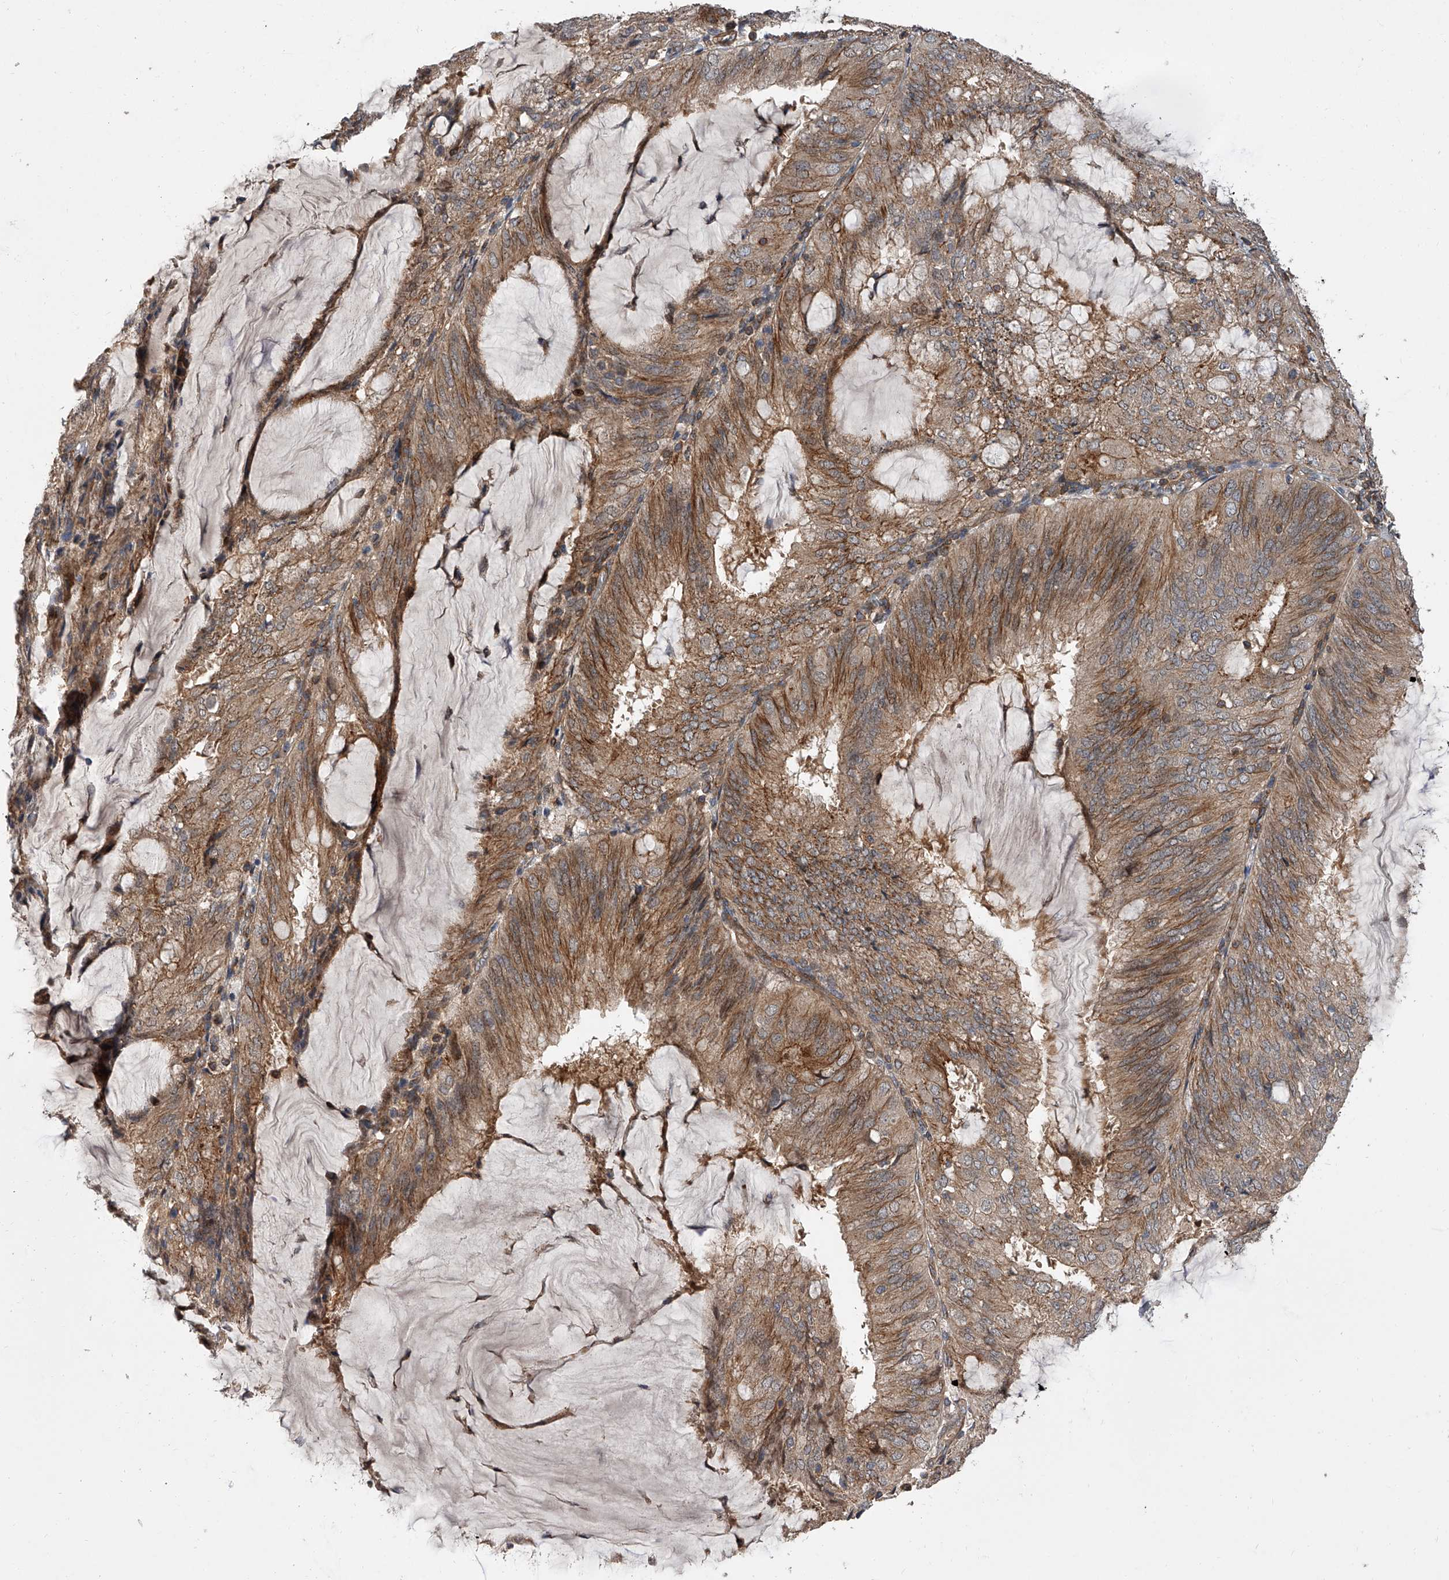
{"staining": {"intensity": "moderate", "quantity": ">75%", "location": "cytoplasmic/membranous"}, "tissue": "endometrial cancer", "cell_type": "Tumor cells", "image_type": "cancer", "snomed": [{"axis": "morphology", "description": "Adenocarcinoma, NOS"}, {"axis": "topography", "description": "Endometrium"}], "caption": "Adenocarcinoma (endometrial) stained with immunohistochemistry shows moderate cytoplasmic/membranous staining in approximately >75% of tumor cells. The protein is shown in brown color, while the nuclei are stained blue.", "gene": "USP47", "patient": {"sex": "female", "age": 81}}